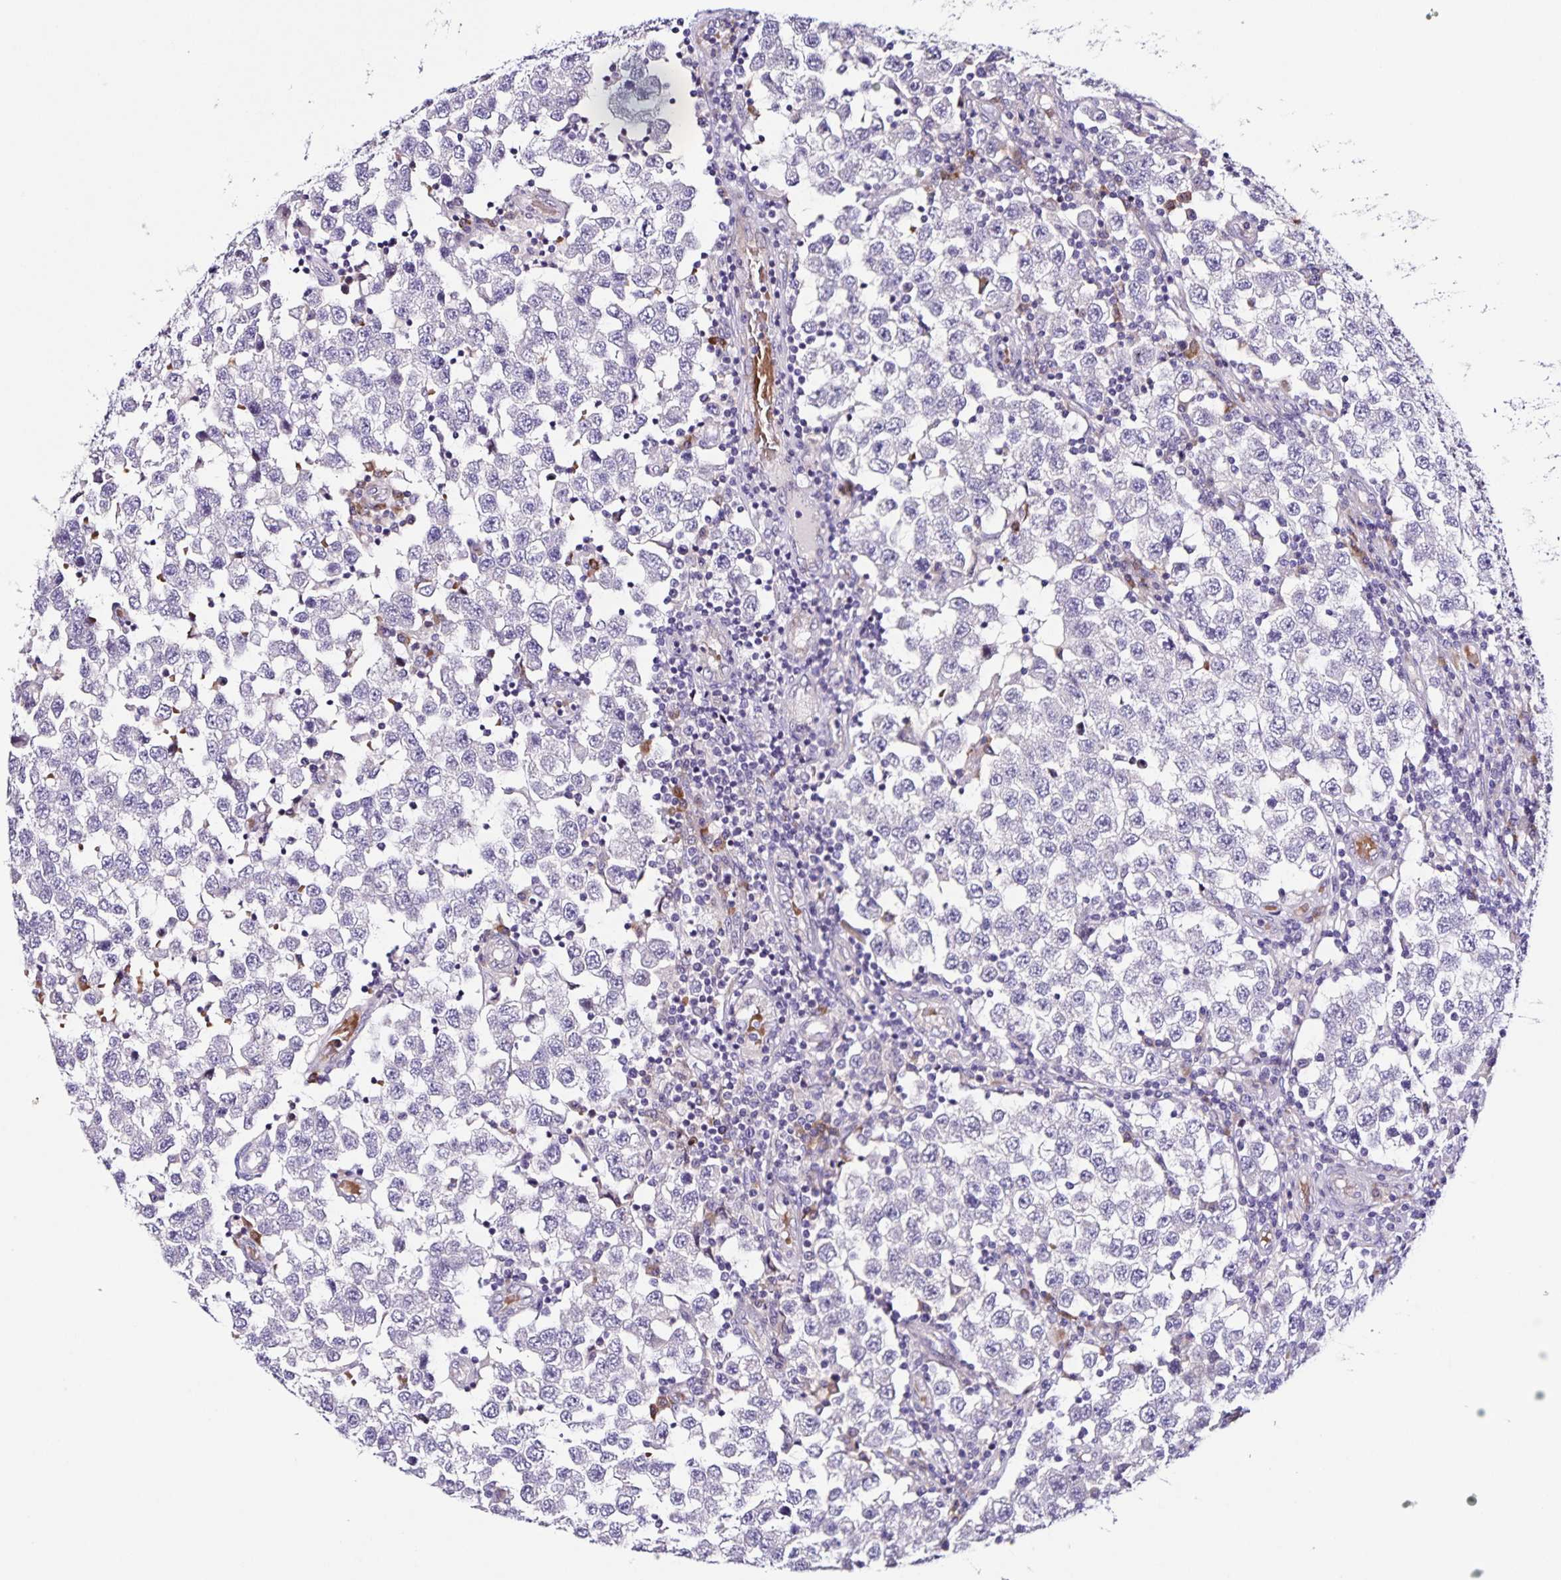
{"staining": {"intensity": "negative", "quantity": "none", "location": "none"}, "tissue": "testis cancer", "cell_type": "Tumor cells", "image_type": "cancer", "snomed": [{"axis": "morphology", "description": "Seminoma, NOS"}, {"axis": "topography", "description": "Testis"}], "caption": "This is a photomicrograph of immunohistochemistry (IHC) staining of testis cancer, which shows no positivity in tumor cells.", "gene": "RNFT2", "patient": {"sex": "male", "age": 34}}